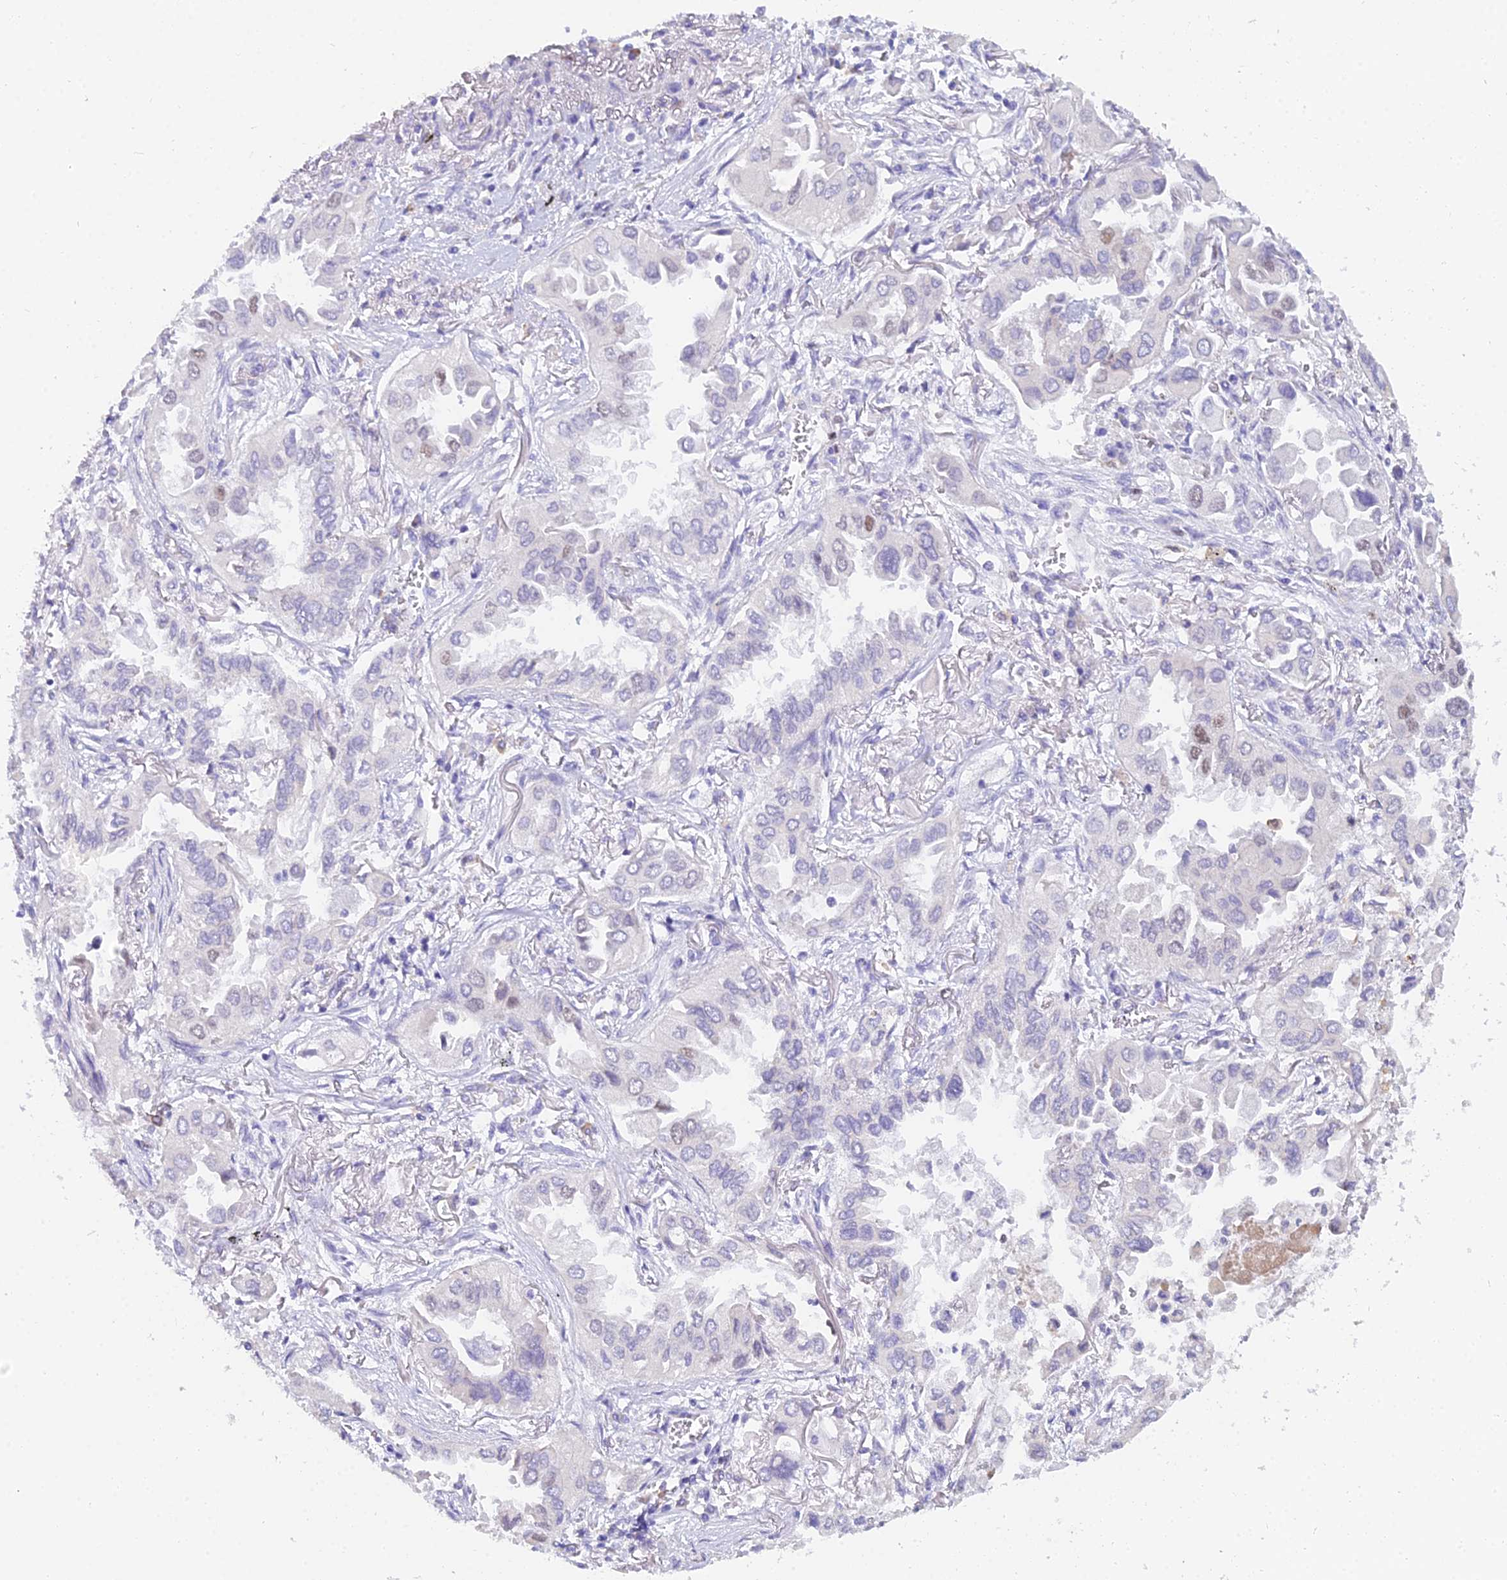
{"staining": {"intensity": "weak", "quantity": "<25%", "location": "nuclear"}, "tissue": "lung cancer", "cell_type": "Tumor cells", "image_type": "cancer", "snomed": [{"axis": "morphology", "description": "Adenocarcinoma, NOS"}, {"axis": "topography", "description": "Lung"}], "caption": "Immunohistochemistry (IHC) histopathology image of lung cancer stained for a protein (brown), which exhibits no staining in tumor cells.", "gene": "MCM2", "patient": {"sex": "female", "age": 76}}